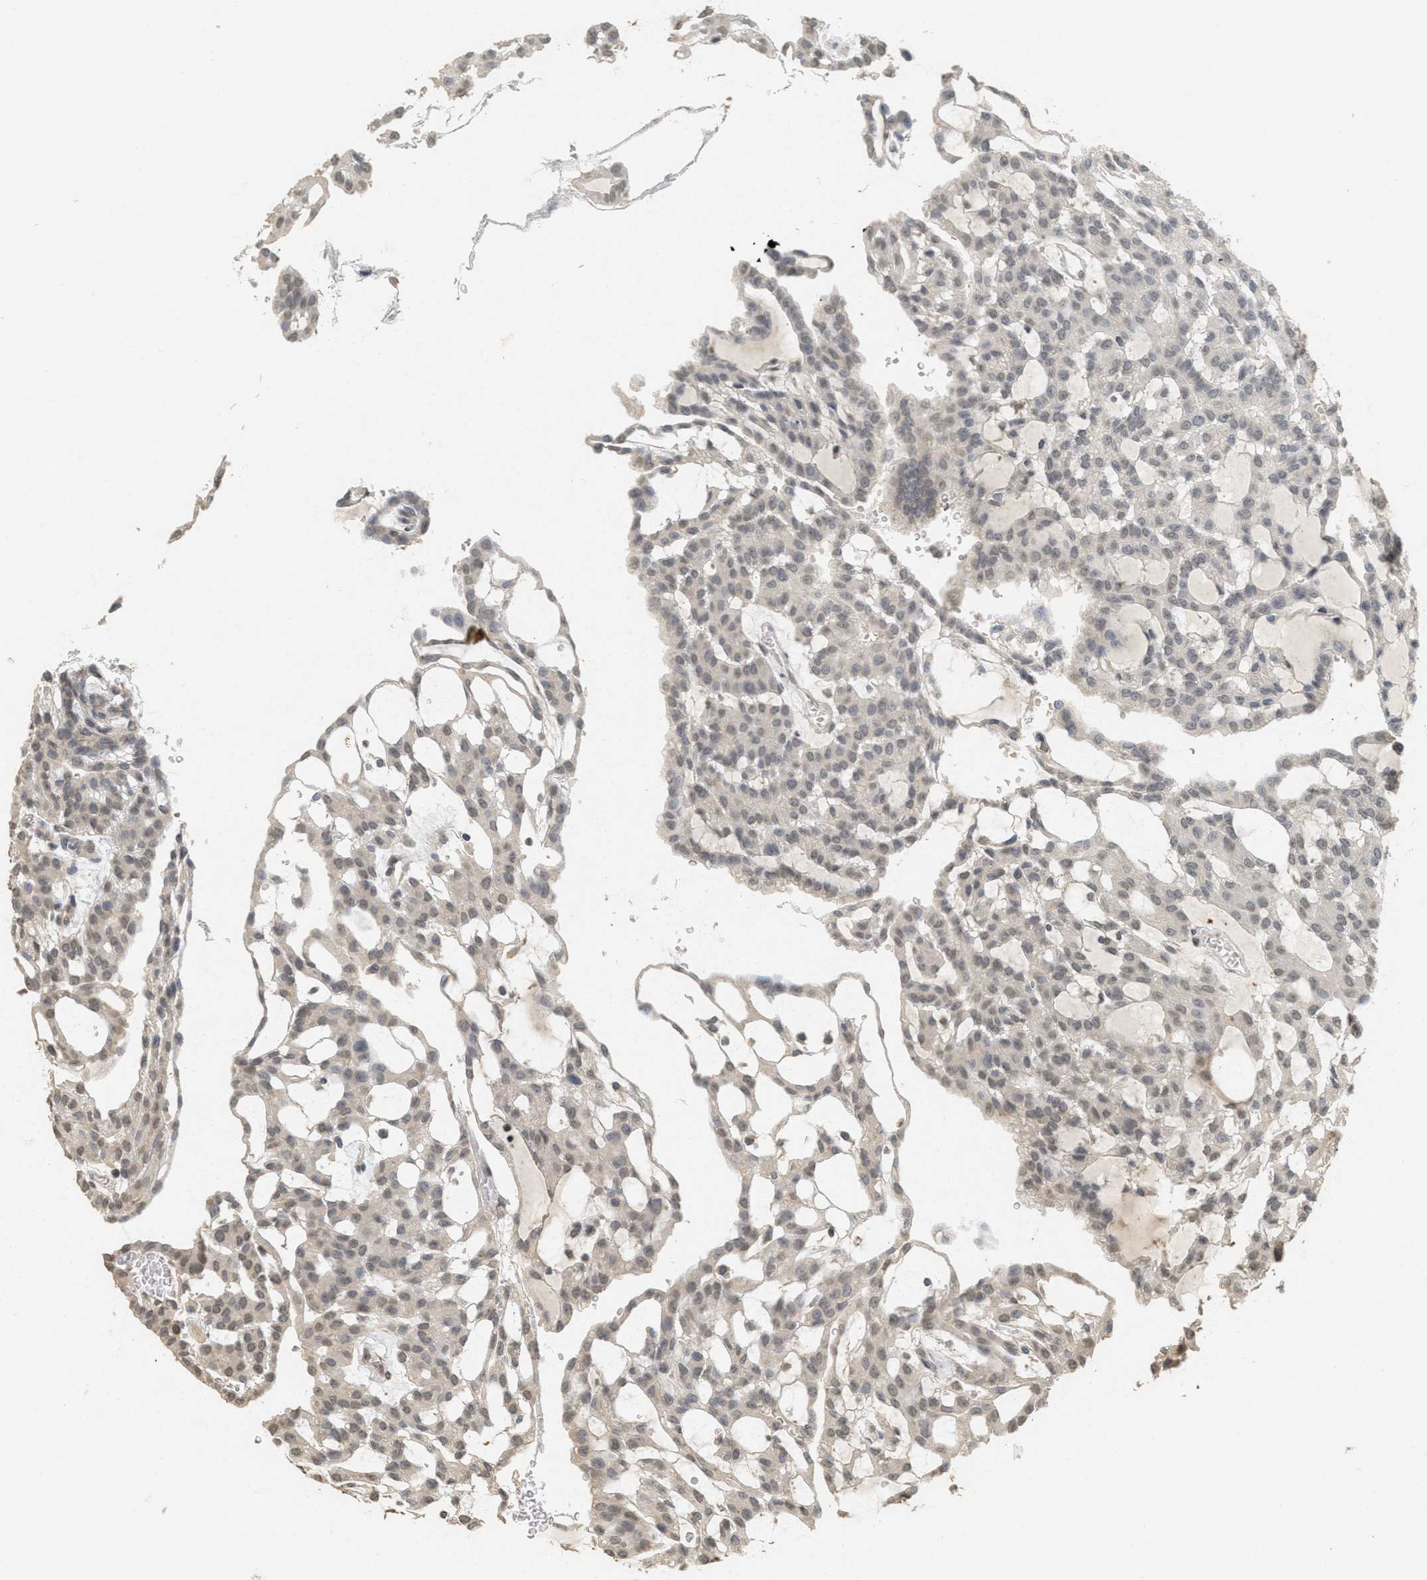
{"staining": {"intensity": "weak", "quantity": ">75%", "location": "nuclear"}, "tissue": "renal cancer", "cell_type": "Tumor cells", "image_type": "cancer", "snomed": [{"axis": "morphology", "description": "Adenocarcinoma, NOS"}, {"axis": "topography", "description": "Kidney"}], "caption": "Renal cancer was stained to show a protein in brown. There is low levels of weak nuclear expression in approximately >75% of tumor cells.", "gene": "ABHD6", "patient": {"sex": "male", "age": 63}}